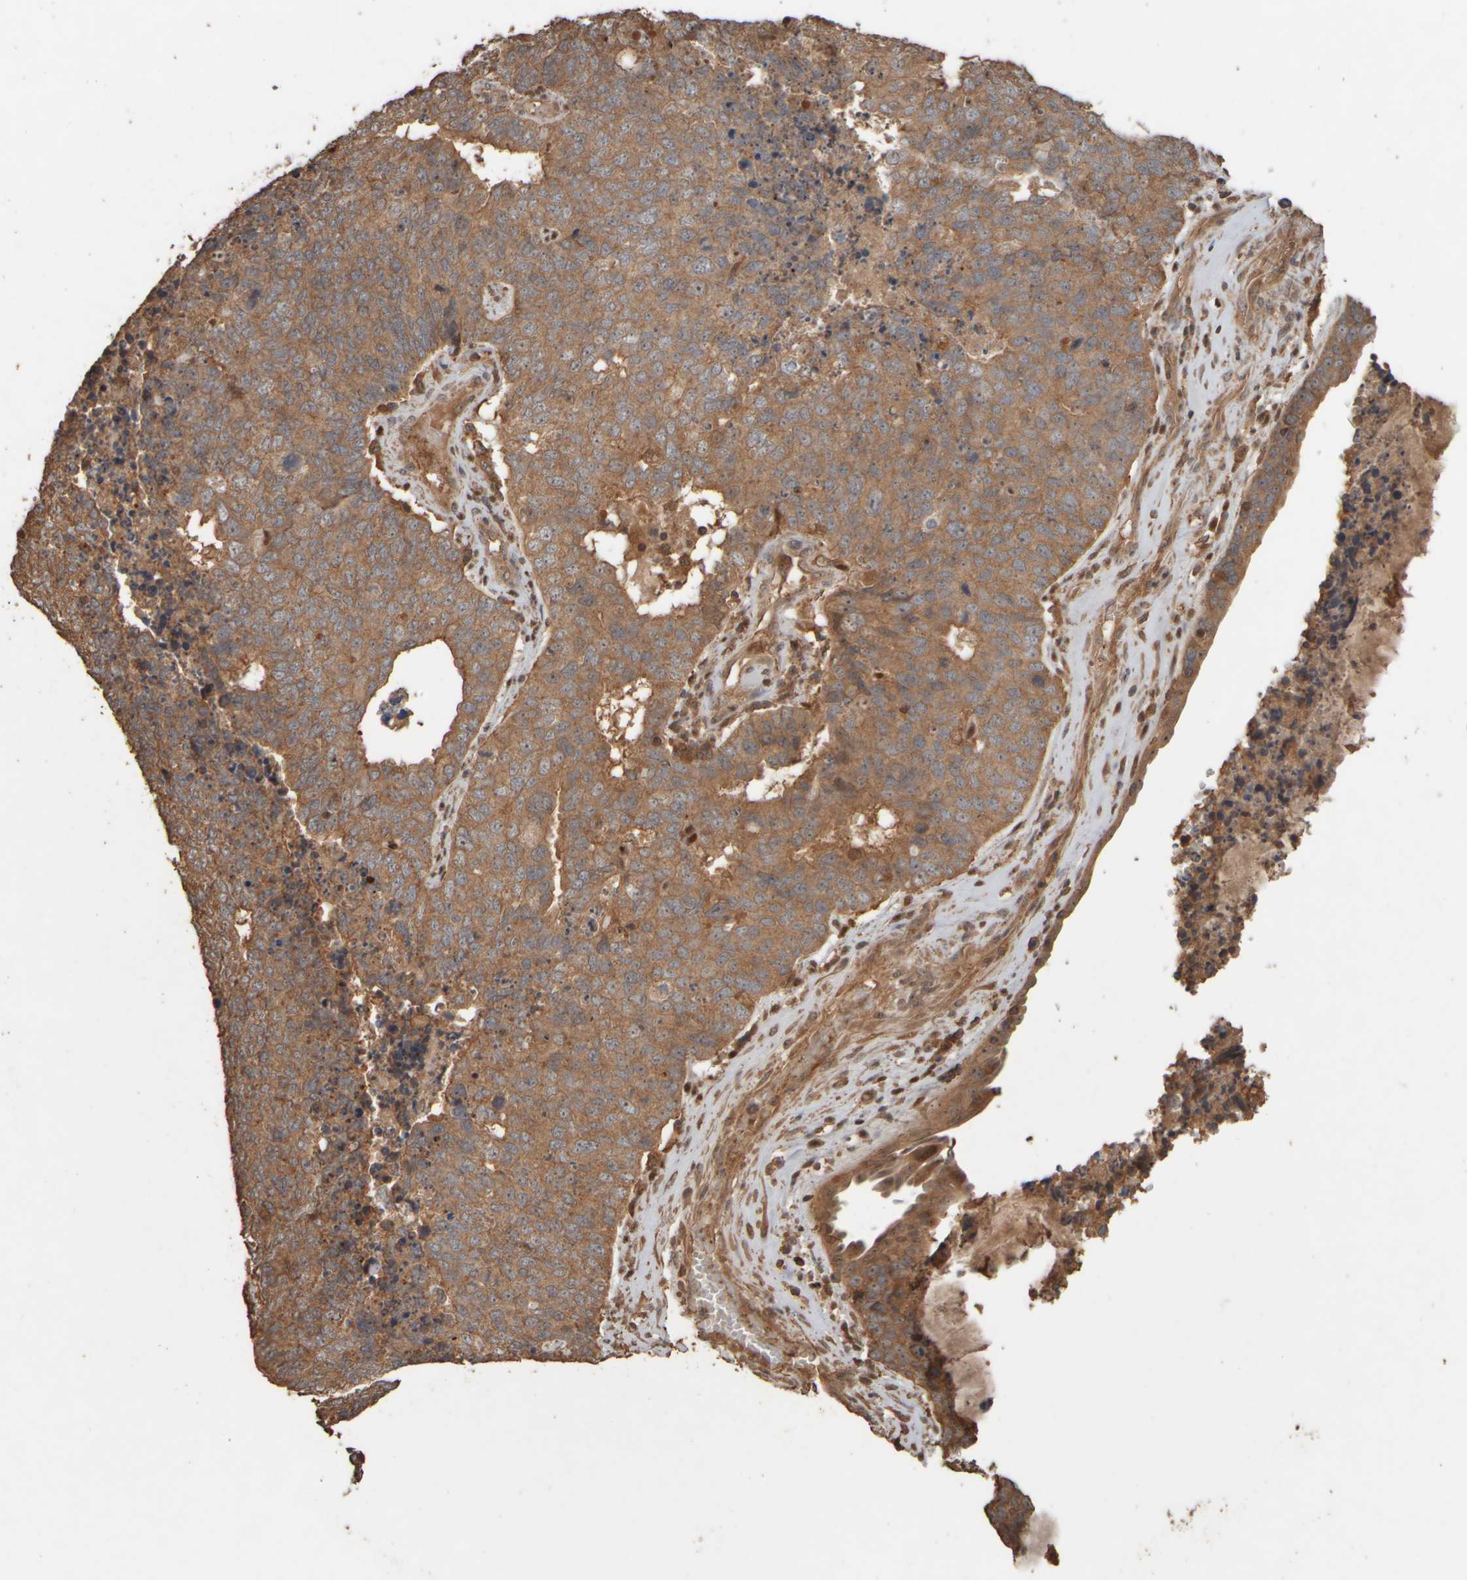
{"staining": {"intensity": "moderate", "quantity": ">75%", "location": "cytoplasmic/membranous,nuclear"}, "tissue": "cervical cancer", "cell_type": "Tumor cells", "image_type": "cancer", "snomed": [{"axis": "morphology", "description": "Squamous cell carcinoma, NOS"}, {"axis": "topography", "description": "Cervix"}], "caption": "Immunohistochemistry image of cervical squamous cell carcinoma stained for a protein (brown), which shows medium levels of moderate cytoplasmic/membranous and nuclear expression in approximately >75% of tumor cells.", "gene": "SPHK1", "patient": {"sex": "female", "age": 63}}